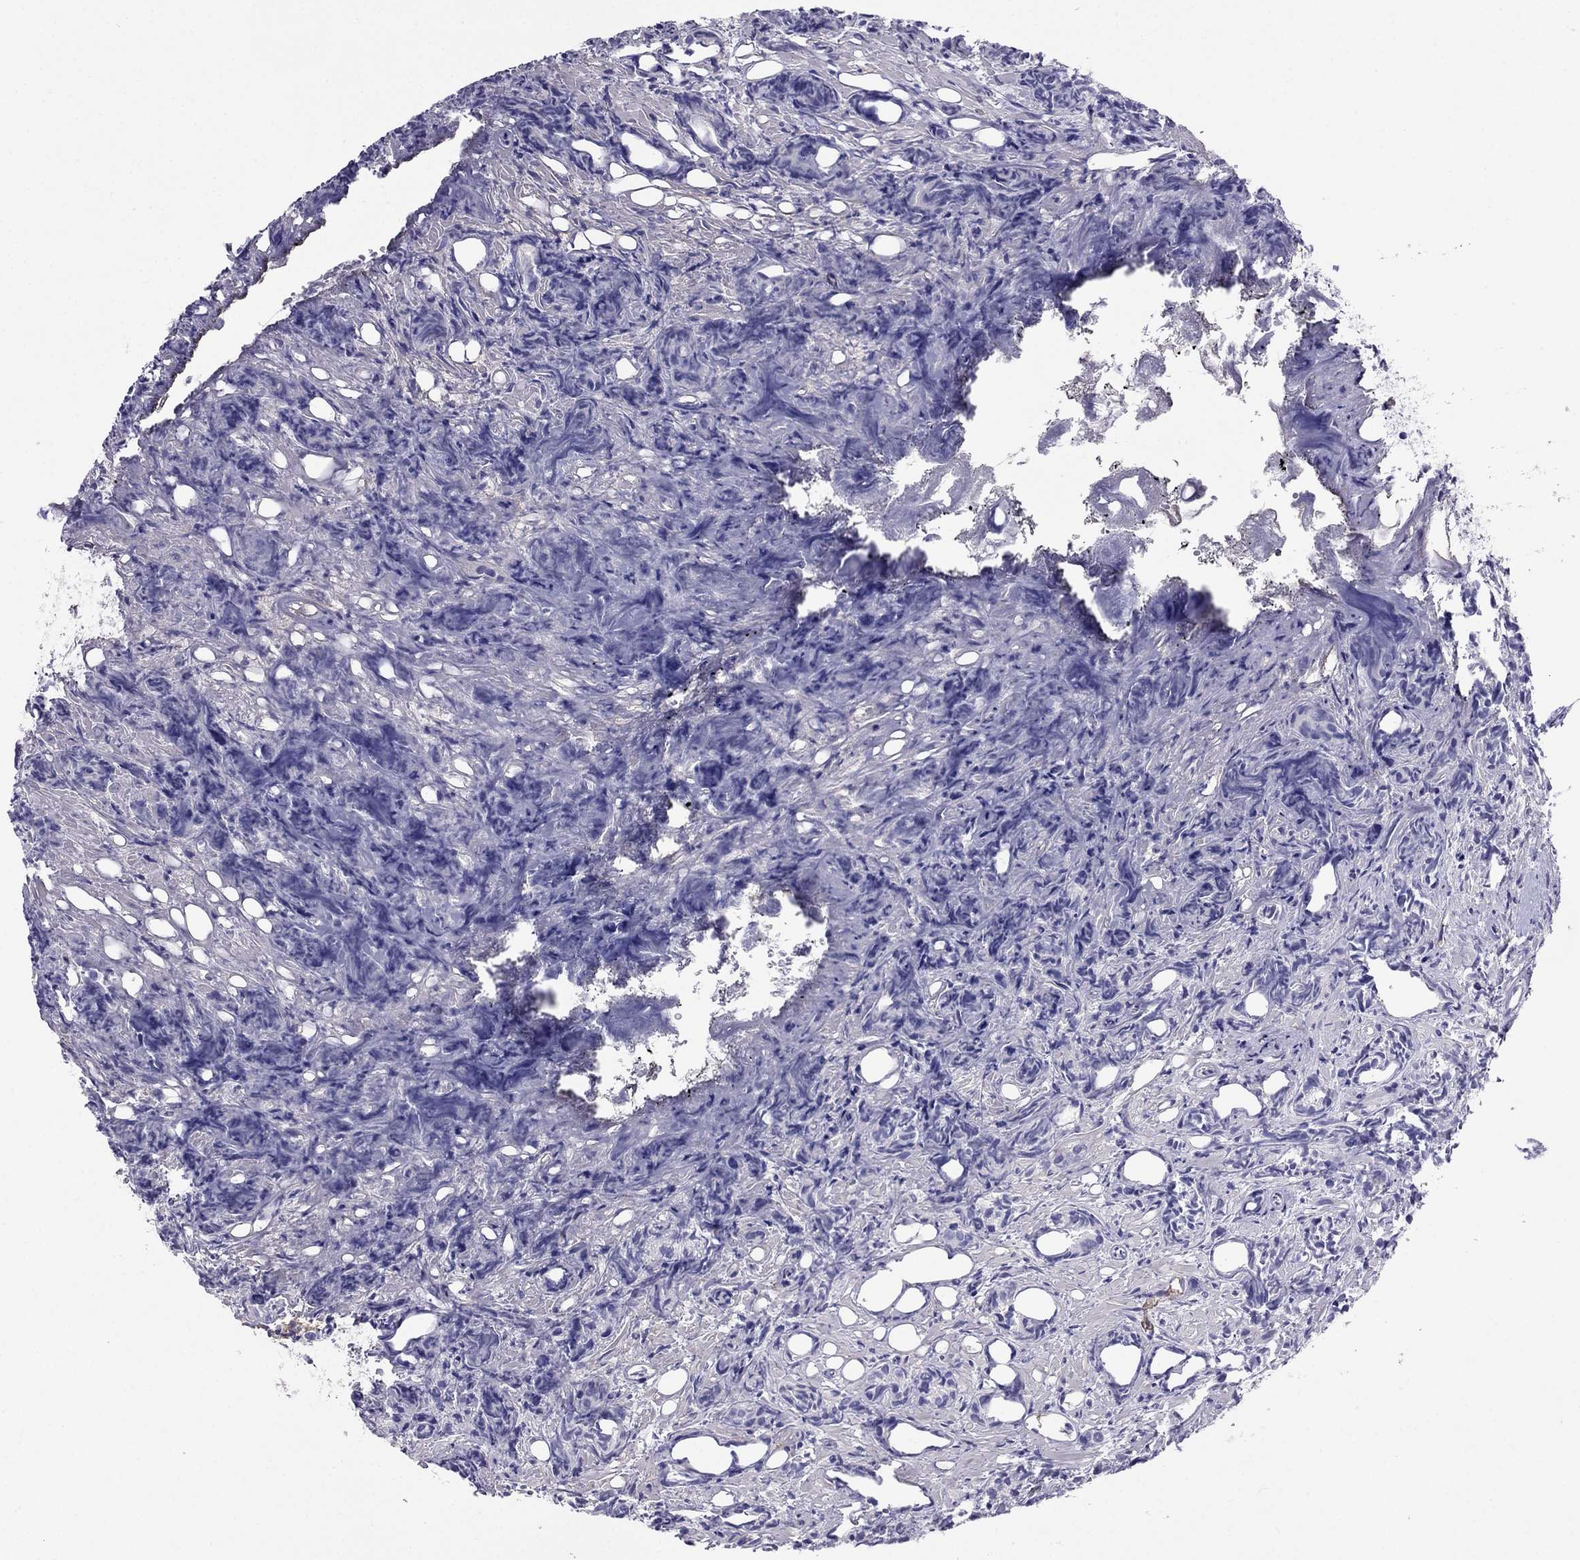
{"staining": {"intensity": "negative", "quantity": "none", "location": "none"}, "tissue": "prostate cancer", "cell_type": "Tumor cells", "image_type": "cancer", "snomed": [{"axis": "morphology", "description": "Adenocarcinoma, High grade"}, {"axis": "topography", "description": "Prostate"}], "caption": "Tumor cells show no significant protein expression in prostate cancer (high-grade adenocarcinoma). (IHC, brightfield microscopy, high magnification).", "gene": "TBC1D21", "patient": {"sex": "male", "age": 84}}